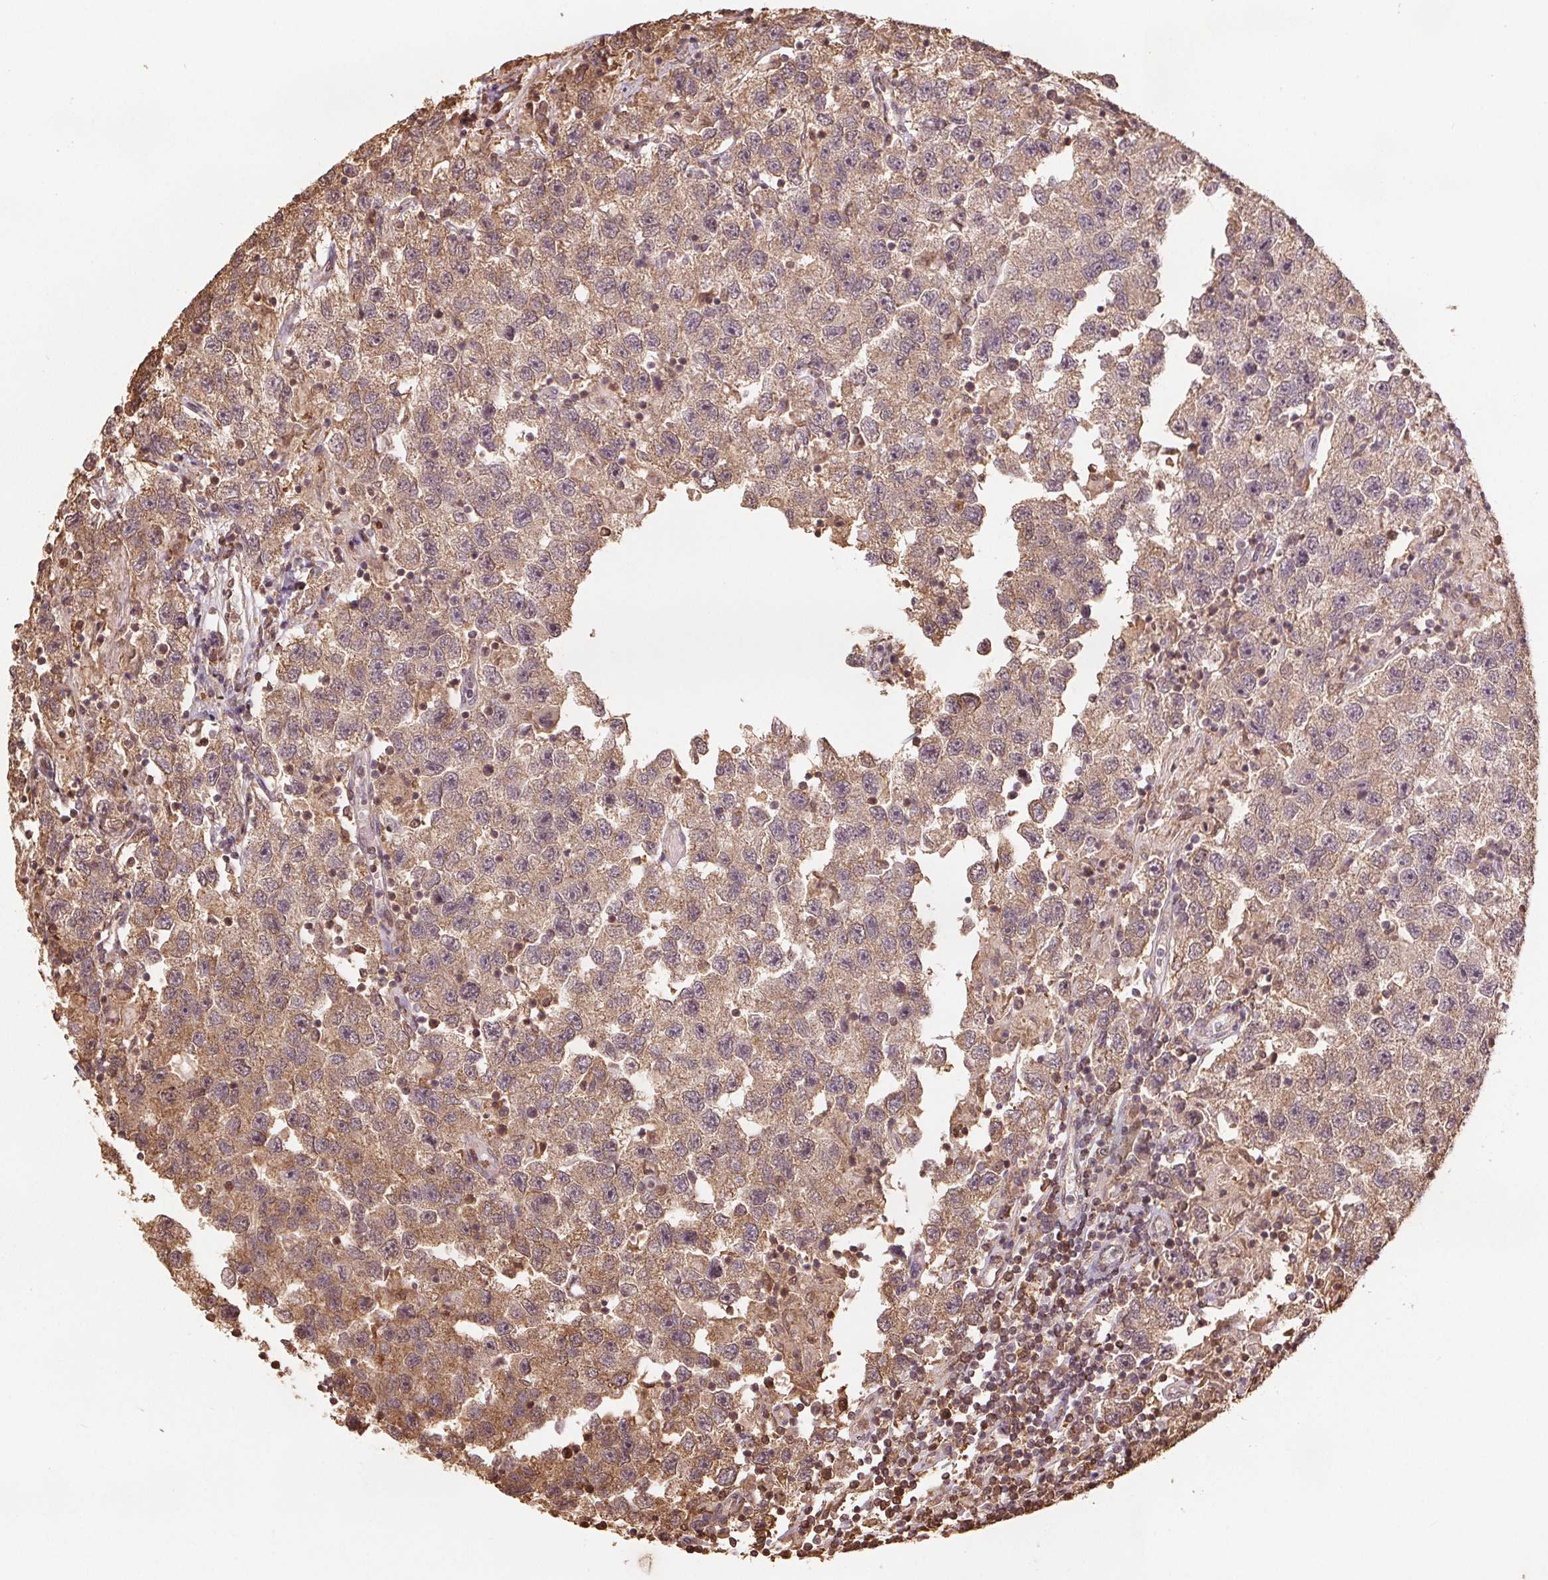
{"staining": {"intensity": "moderate", "quantity": ">75%", "location": "cytoplasmic/membranous"}, "tissue": "testis cancer", "cell_type": "Tumor cells", "image_type": "cancer", "snomed": [{"axis": "morphology", "description": "Seminoma, NOS"}, {"axis": "topography", "description": "Testis"}], "caption": "This histopathology image reveals immunohistochemistry (IHC) staining of human testis seminoma, with medium moderate cytoplasmic/membranous expression in approximately >75% of tumor cells.", "gene": "ENO1", "patient": {"sex": "male", "age": 26}}